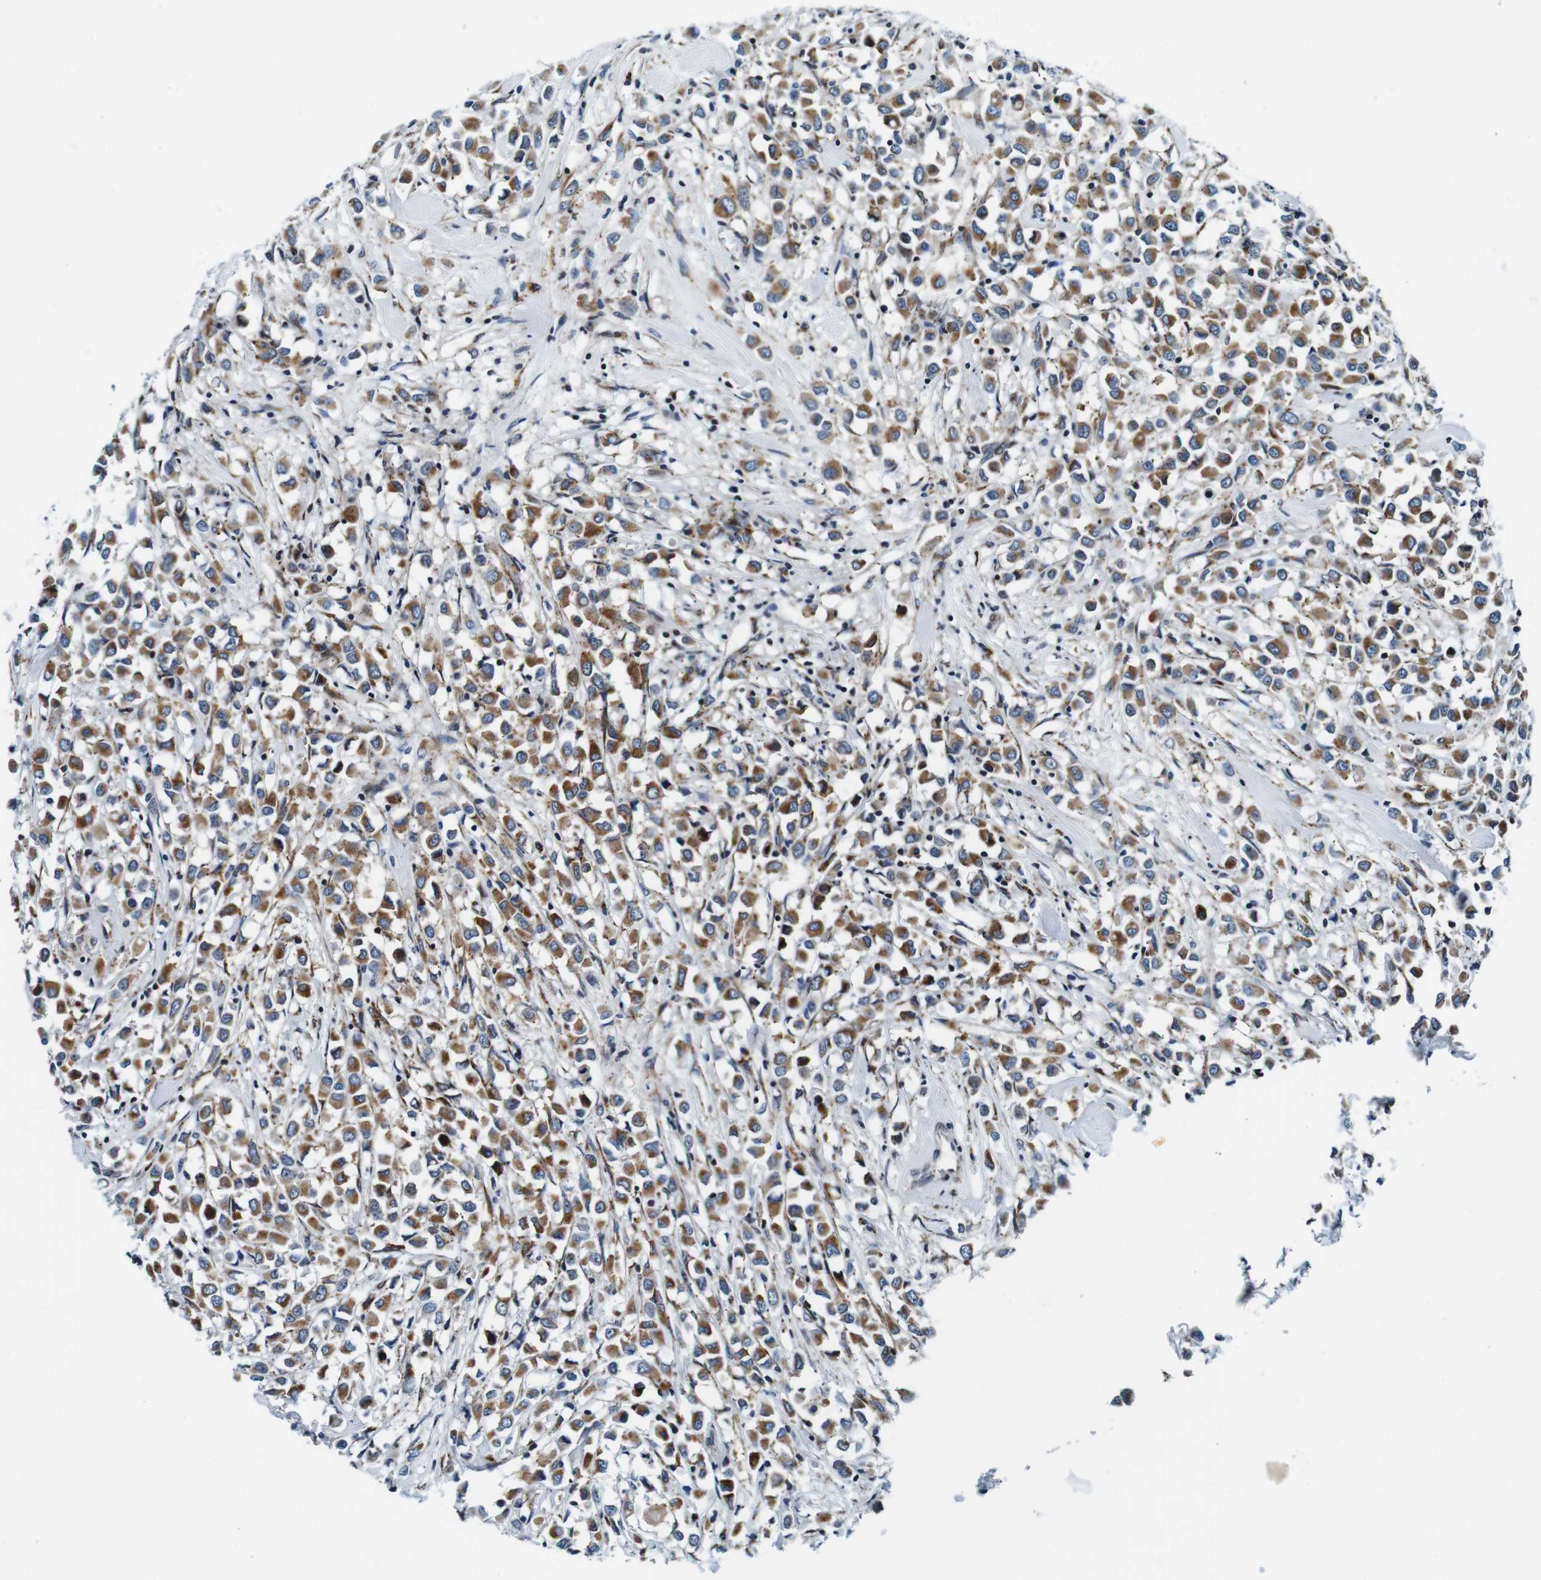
{"staining": {"intensity": "moderate", "quantity": ">75%", "location": "cytoplasmic/membranous"}, "tissue": "breast cancer", "cell_type": "Tumor cells", "image_type": "cancer", "snomed": [{"axis": "morphology", "description": "Duct carcinoma"}, {"axis": "topography", "description": "Breast"}], "caption": "Breast cancer stained with a brown dye displays moderate cytoplasmic/membranous positive staining in about >75% of tumor cells.", "gene": "FAR2", "patient": {"sex": "female", "age": 61}}